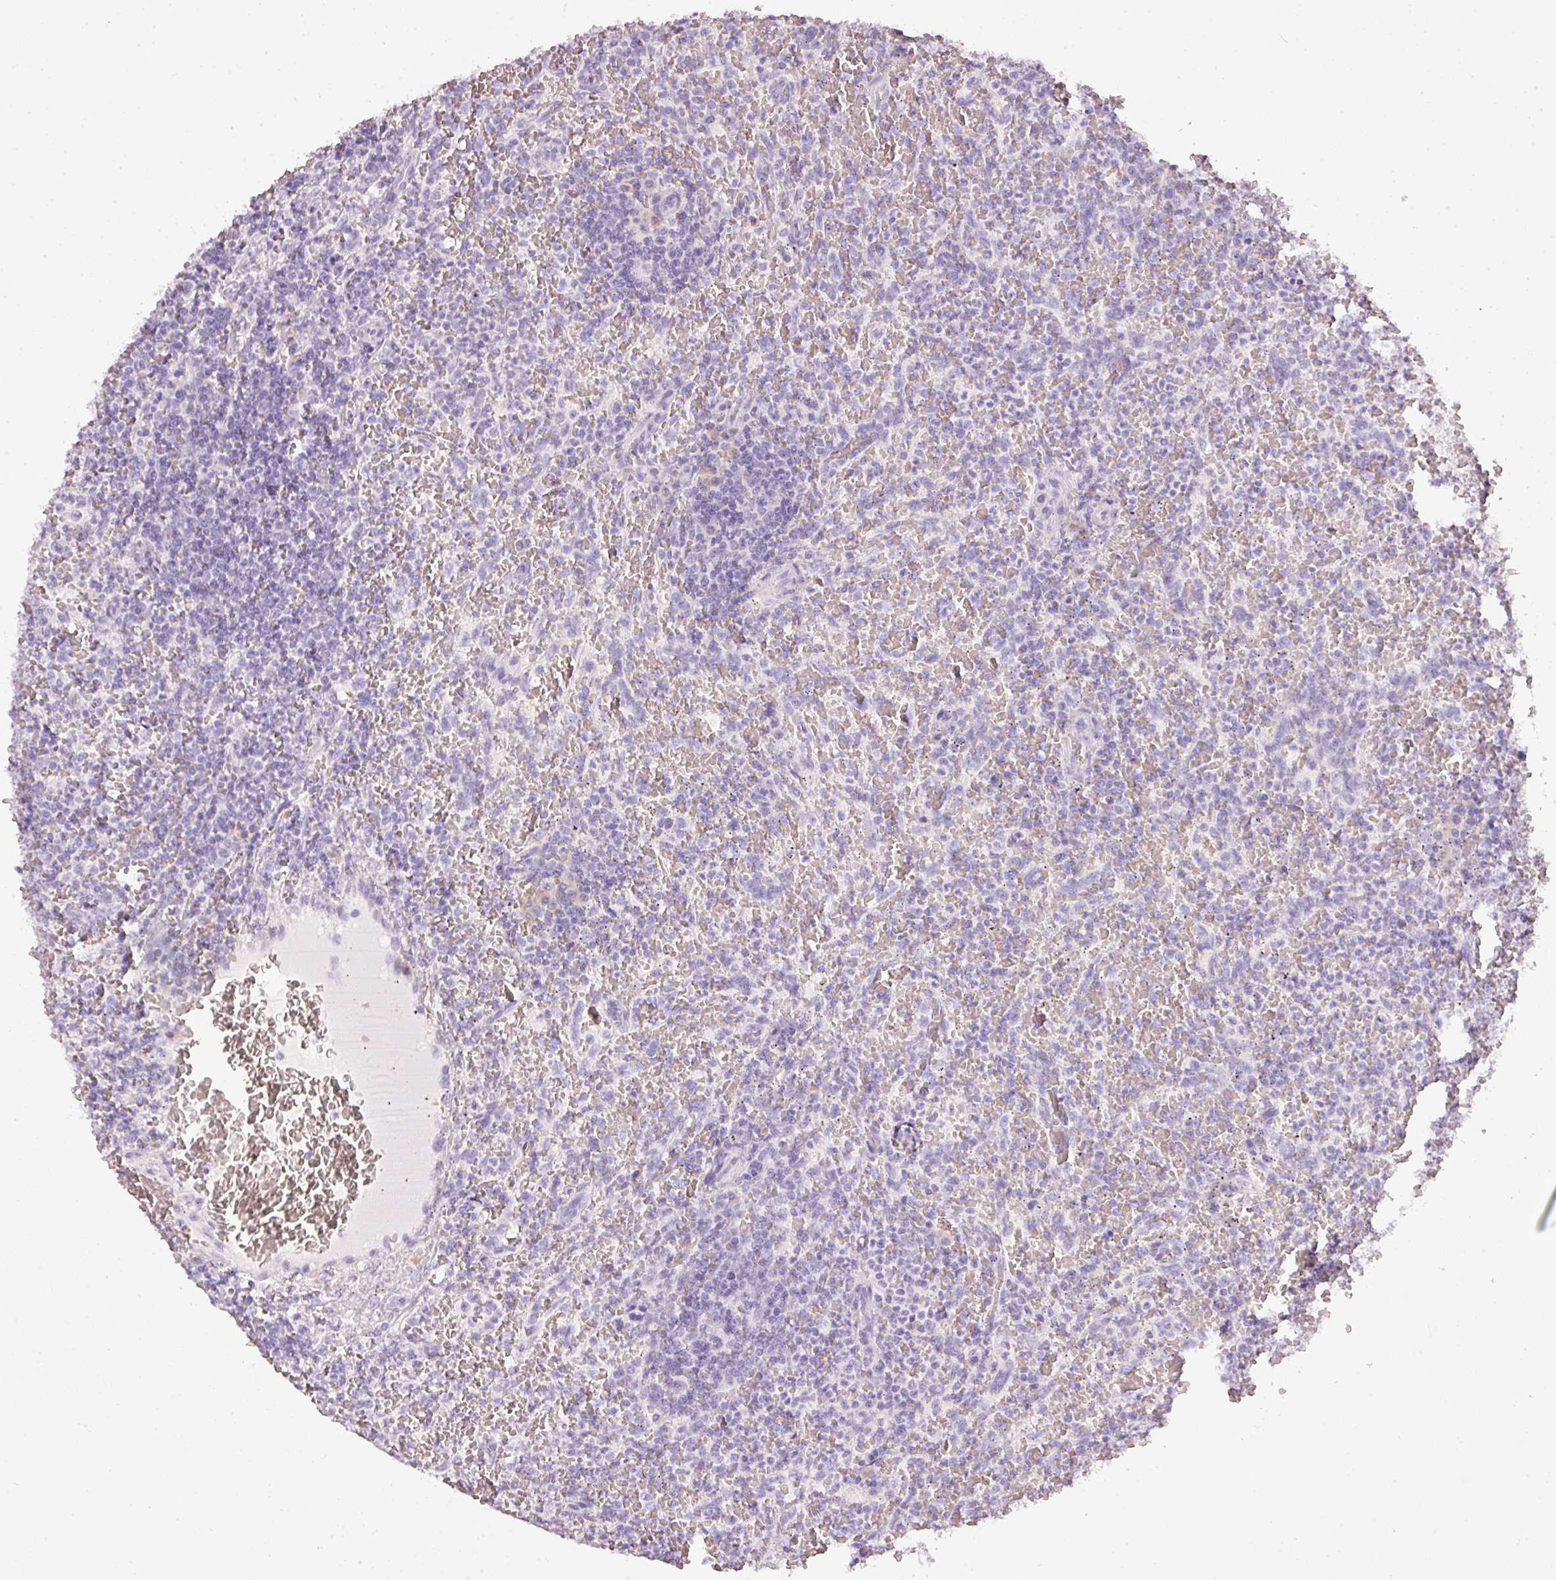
{"staining": {"intensity": "negative", "quantity": "none", "location": "none"}, "tissue": "lymphoma", "cell_type": "Tumor cells", "image_type": "cancer", "snomed": [{"axis": "morphology", "description": "Malignant lymphoma, non-Hodgkin's type, Low grade"}, {"axis": "topography", "description": "Spleen"}], "caption": "The histopathology image demonstrates no significant staining in tumor cells of malignant lymphoma, non-Hodgkin's type (low-grade).", "gene": "PDXDC1", "patient": {"sex": "female", "age": 64}}